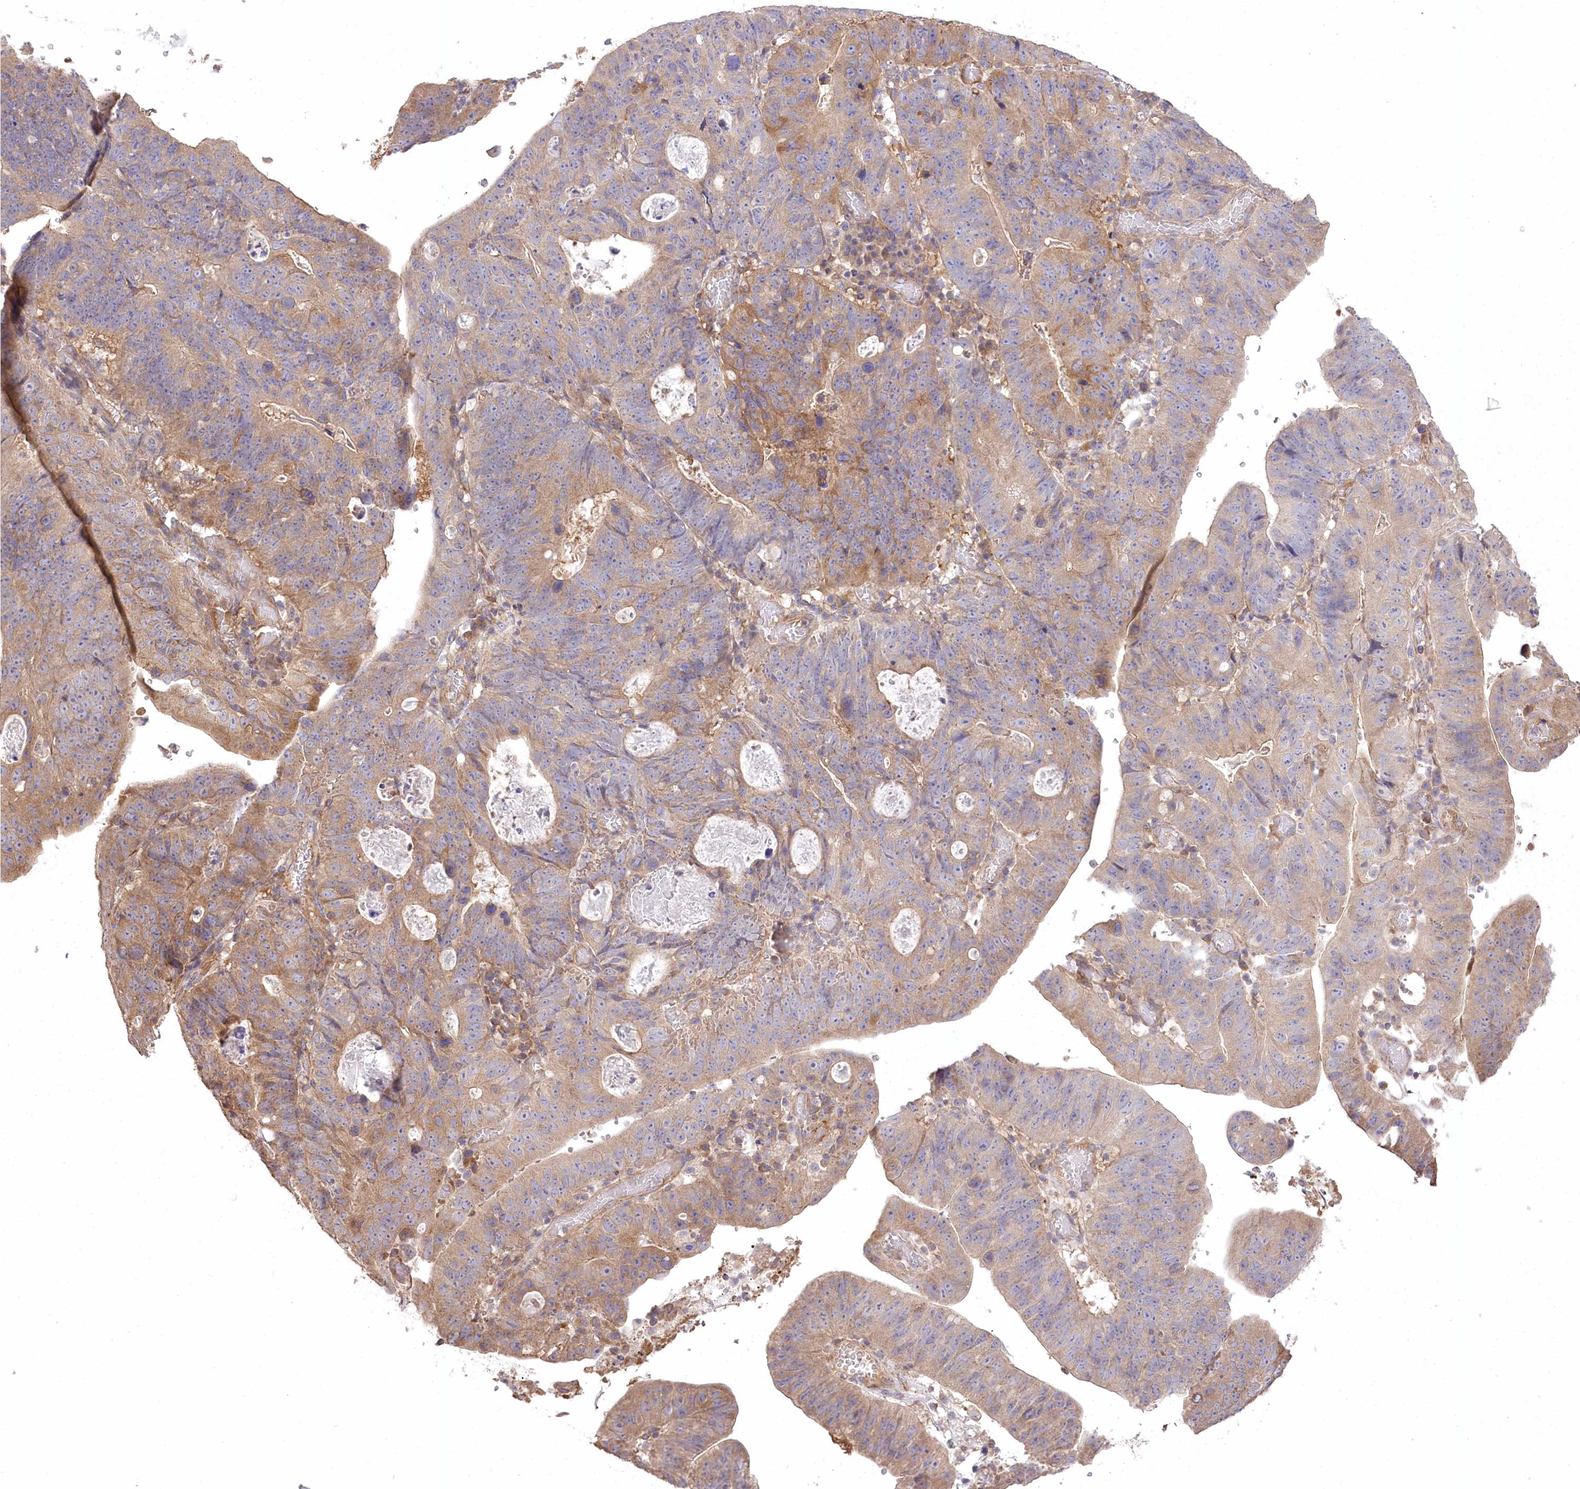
{"staining": {"intensity": "moderate", "quantity": "25%-75%", "location": "cytoplasmic/membranous"}, "tissue": "stomach cancer", "cell_type": "Tumor cells", "image_type": "cancer", "snomed": [{"axis": "morphology", "description": "Adenocarcinoma, NOS"}, {"axis": "topography", "description": "Stomach"}], "caption": "The image demonstrates a brown stain indicating the presence of a protein in the cytoplasmic/membranous of tumor cells in stomach cancer (adenocarcinoma).", "gene": "PRSS53", "patient": {"sex": "male", "age": 59}}